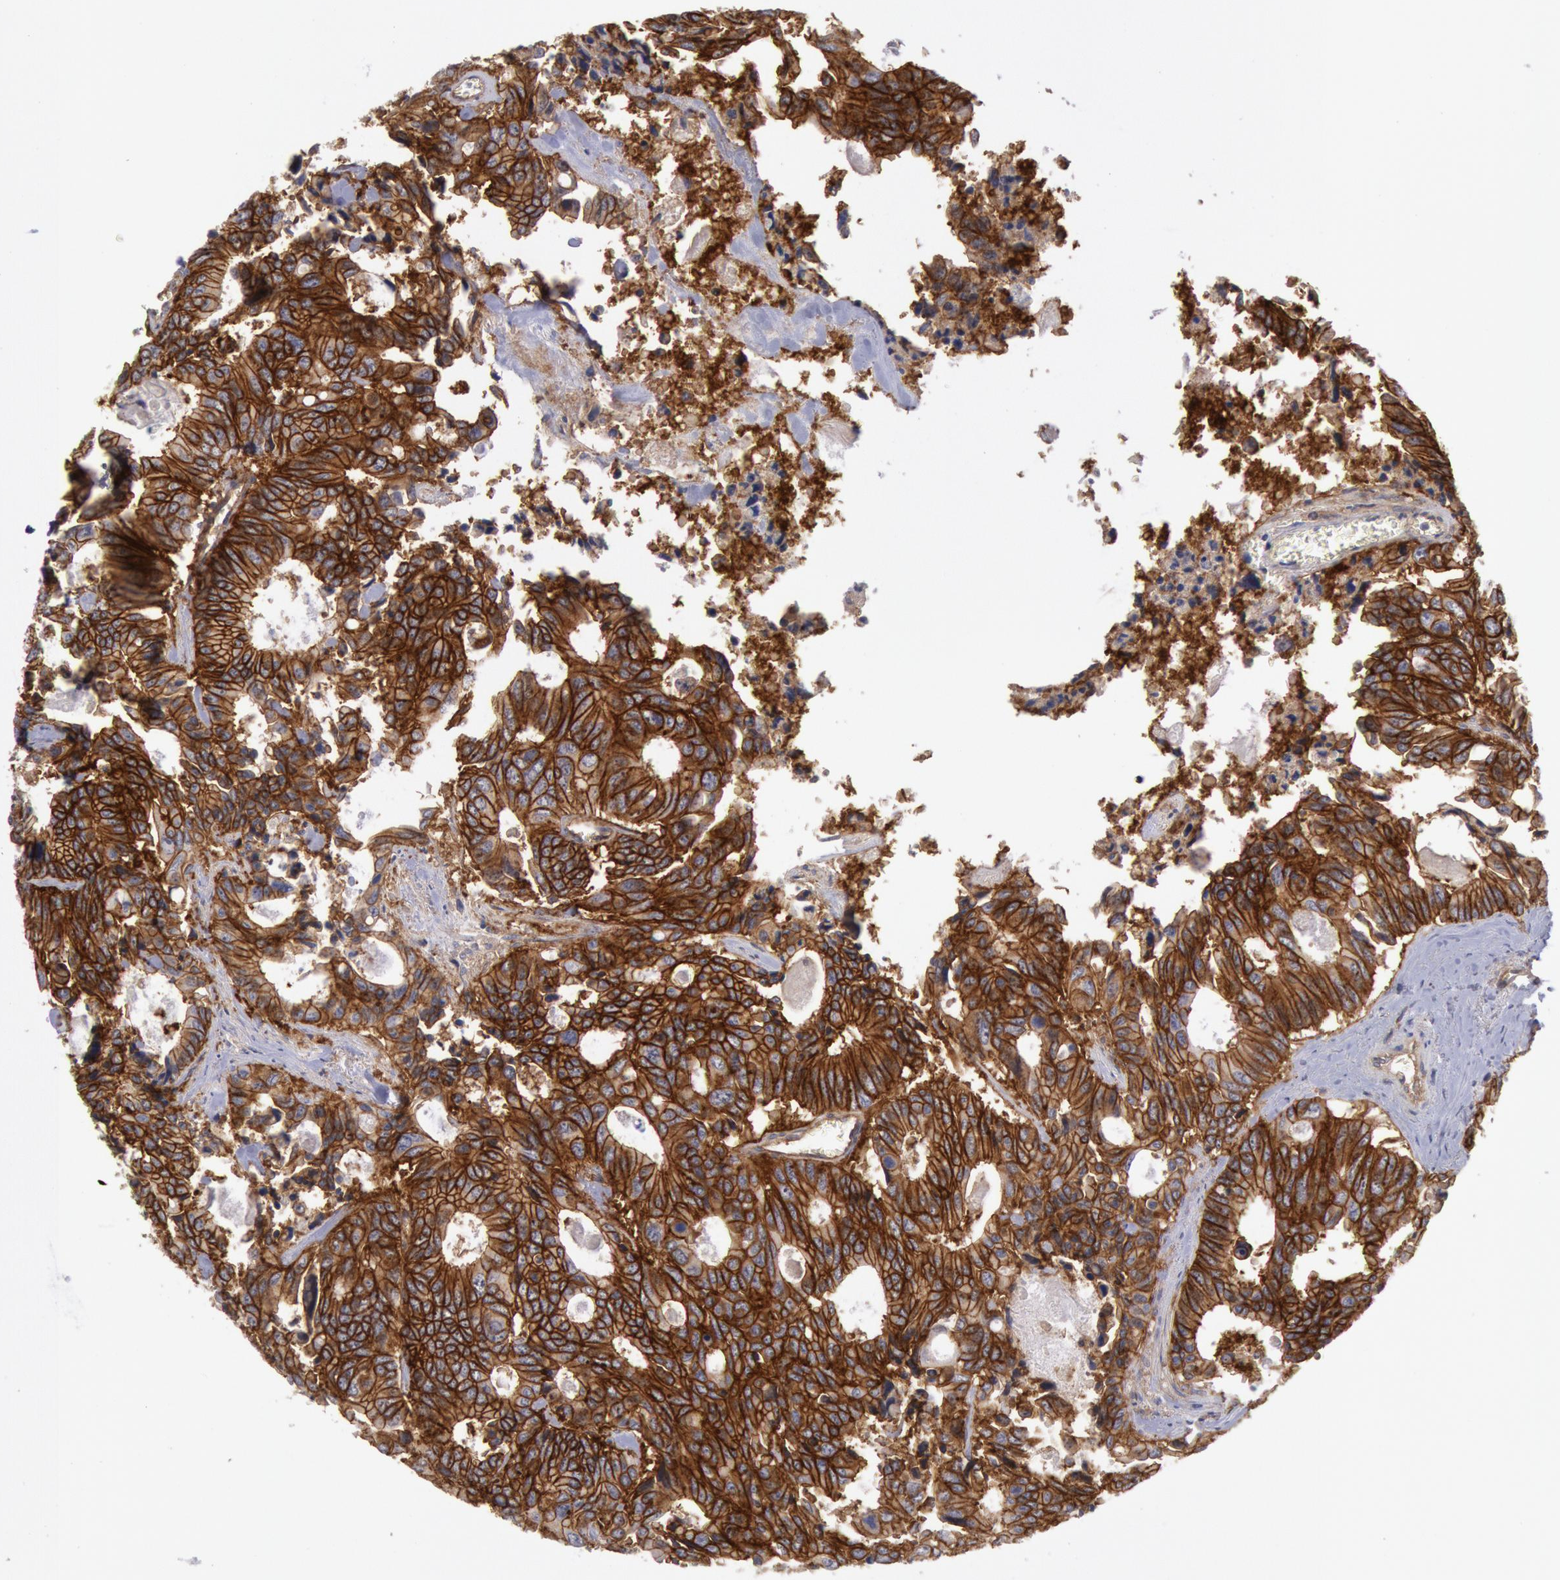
{"staining": {"intensity": "strong", "quantity": ">75%", "location": "cytoplasmic/membranous"}, "tissue": "colorectal cancer", "cell_type": "Tumor cells", "image_type": "cancer", "snomed": [{"axis": "morphology", "description": "Adenocarcinoma, NOS"}, {"axis": "topography", "description": "Rectum"}], "caption": "Immunohistochemical staining of colorectal cancer reveals high levels of strong cytoplasmic/membranous protein staining in about >75% of tumor cells.", "gene": "STX4", "patient": {"sex": "male", "age": 76}}